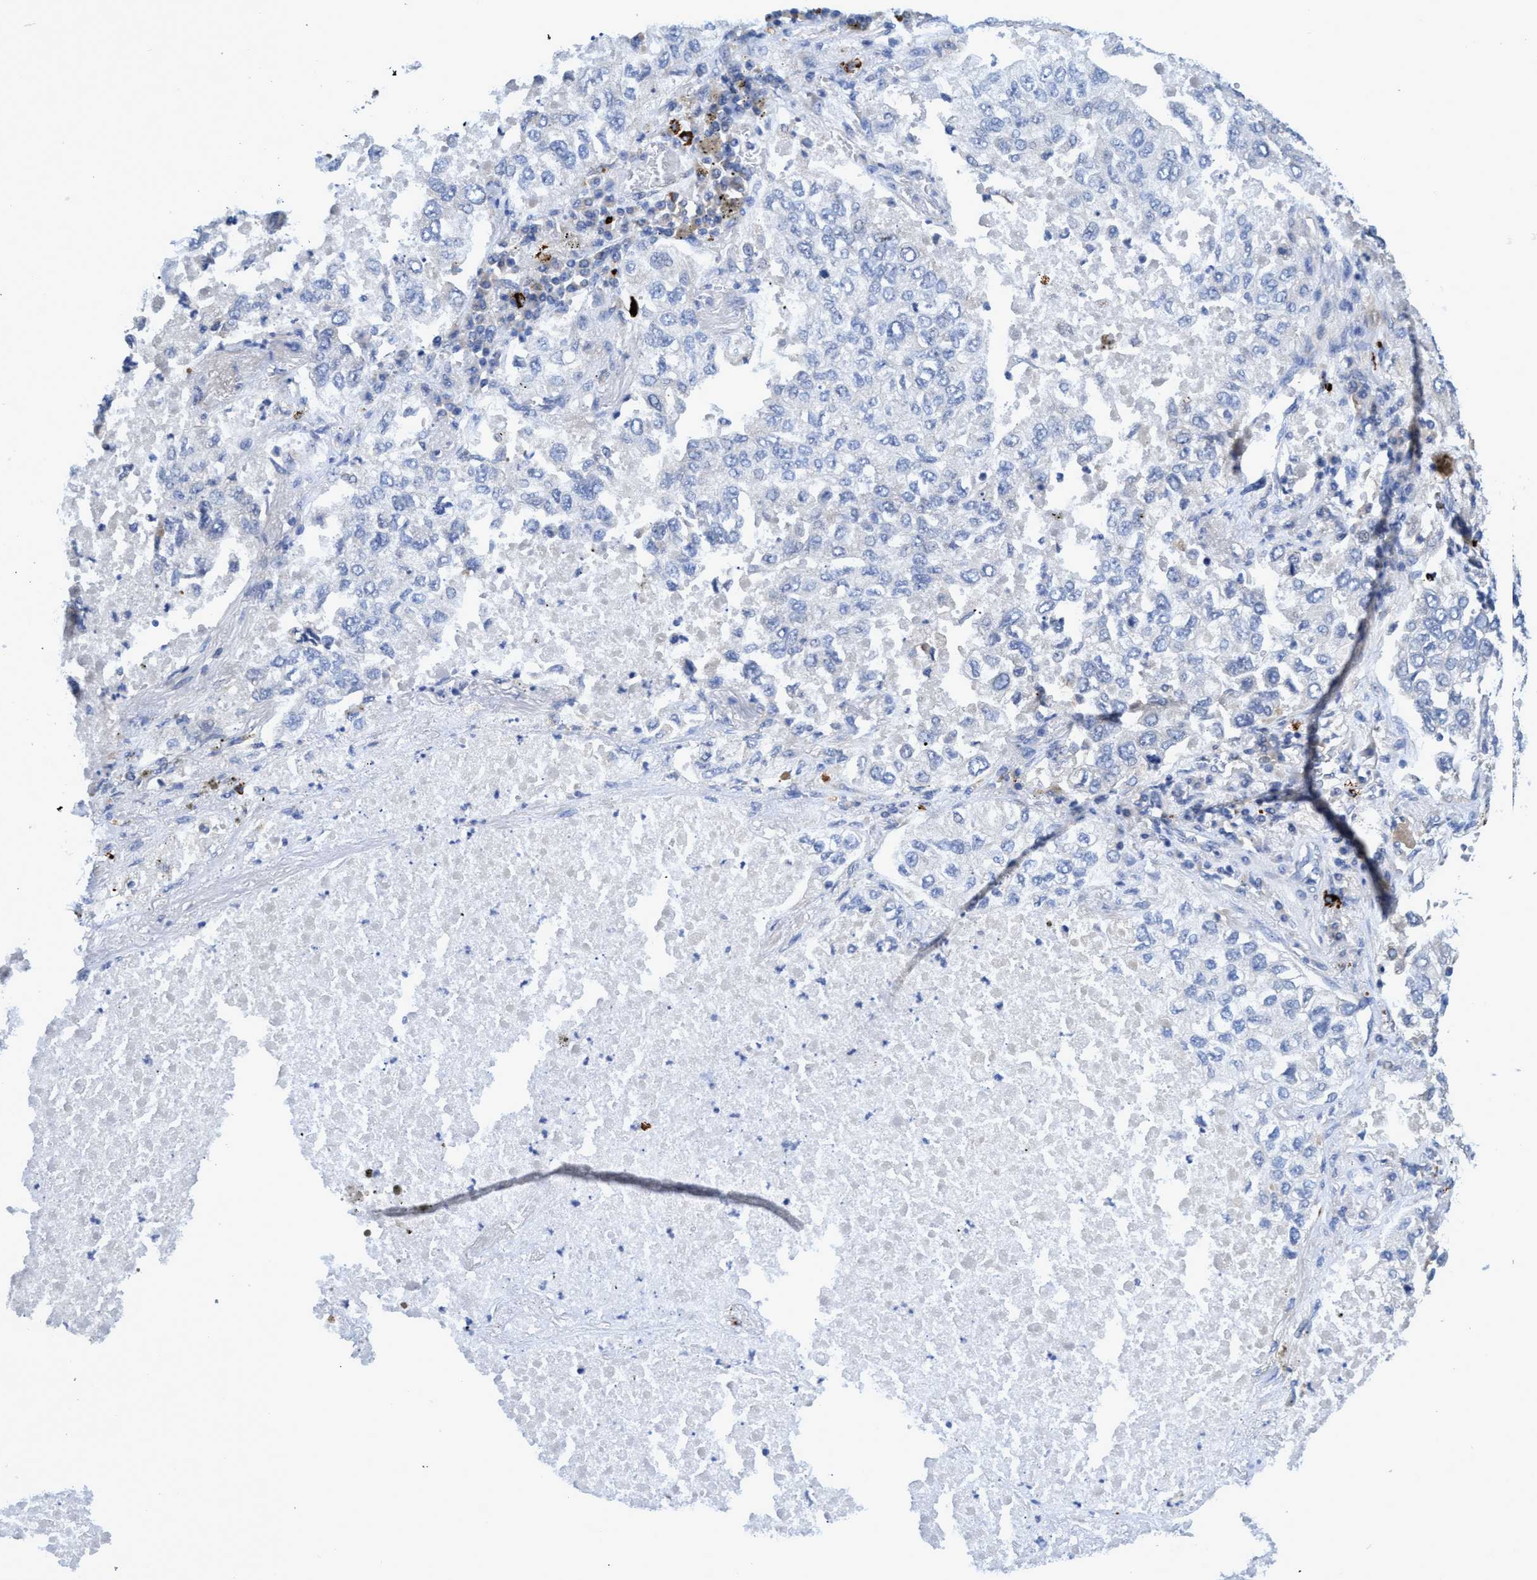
{"staining": {"intensity": "negative", "quantity": "none", "location": "none"}, "tissue": "lung cancer", "cell_type": "Tumor cells", "image_type": "cancer", "snomed": [{"axis": "morphology", "description": "Inflammation, NOS"}, {"axis": "morphology", "description": "Adenocarcinoma, NOS"}, {"axis": "topography", "description": "Lung"}], "caption": "The IHC photomicrograph has no significant staining in tumor cells of lung adenocarcinoma tissue. (Stains: DAB immunohistochemistry (IHC) with hematoxylin counter stain, Microscopy: brightfield microscopy at high magnification).", "gene": "PNPO", "patient": {"sex": "male", "age": 63}}